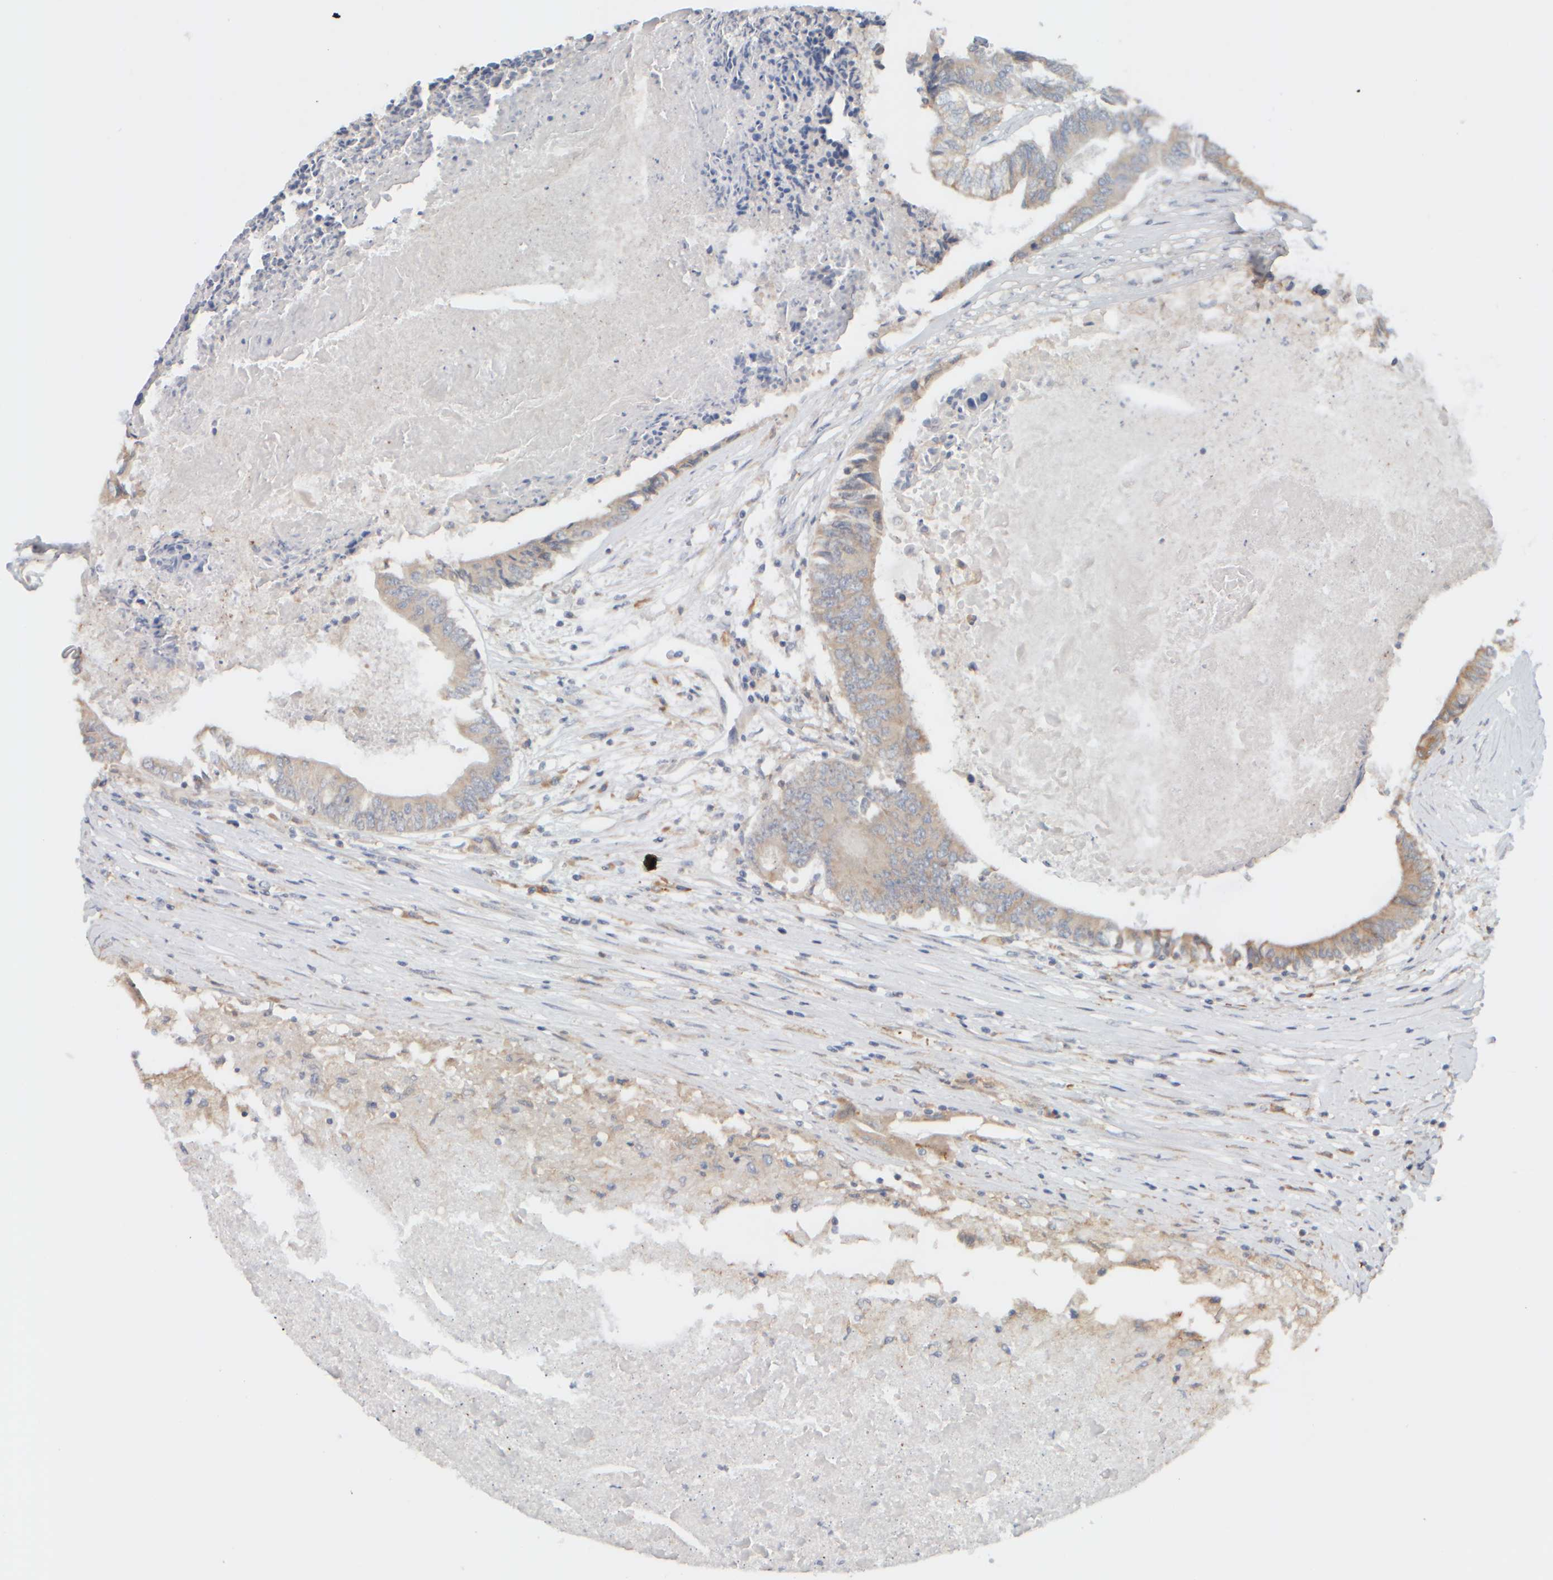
{"staining": {"intensity": "weak", "quantity": ">75%", "location": "cytoplasmic/membranous"}, "tissue": "colorectal cancer", "cell_type": "Tumor cells", "image_type": "cancer", "snomed": [{"axis": "morphology", "description": "Adenocarcinoma, NOS"}, {"axis": "topography", "description": "Rectum"}], "caption": "IHC of adenocarcinoma (colorectal) demonstrates low levels of weak cytoplasmic/membranous staining in about >75% of tumor cells.", "gene": "EIF2B3", "patient": {"sex": "male", "age": 63}}